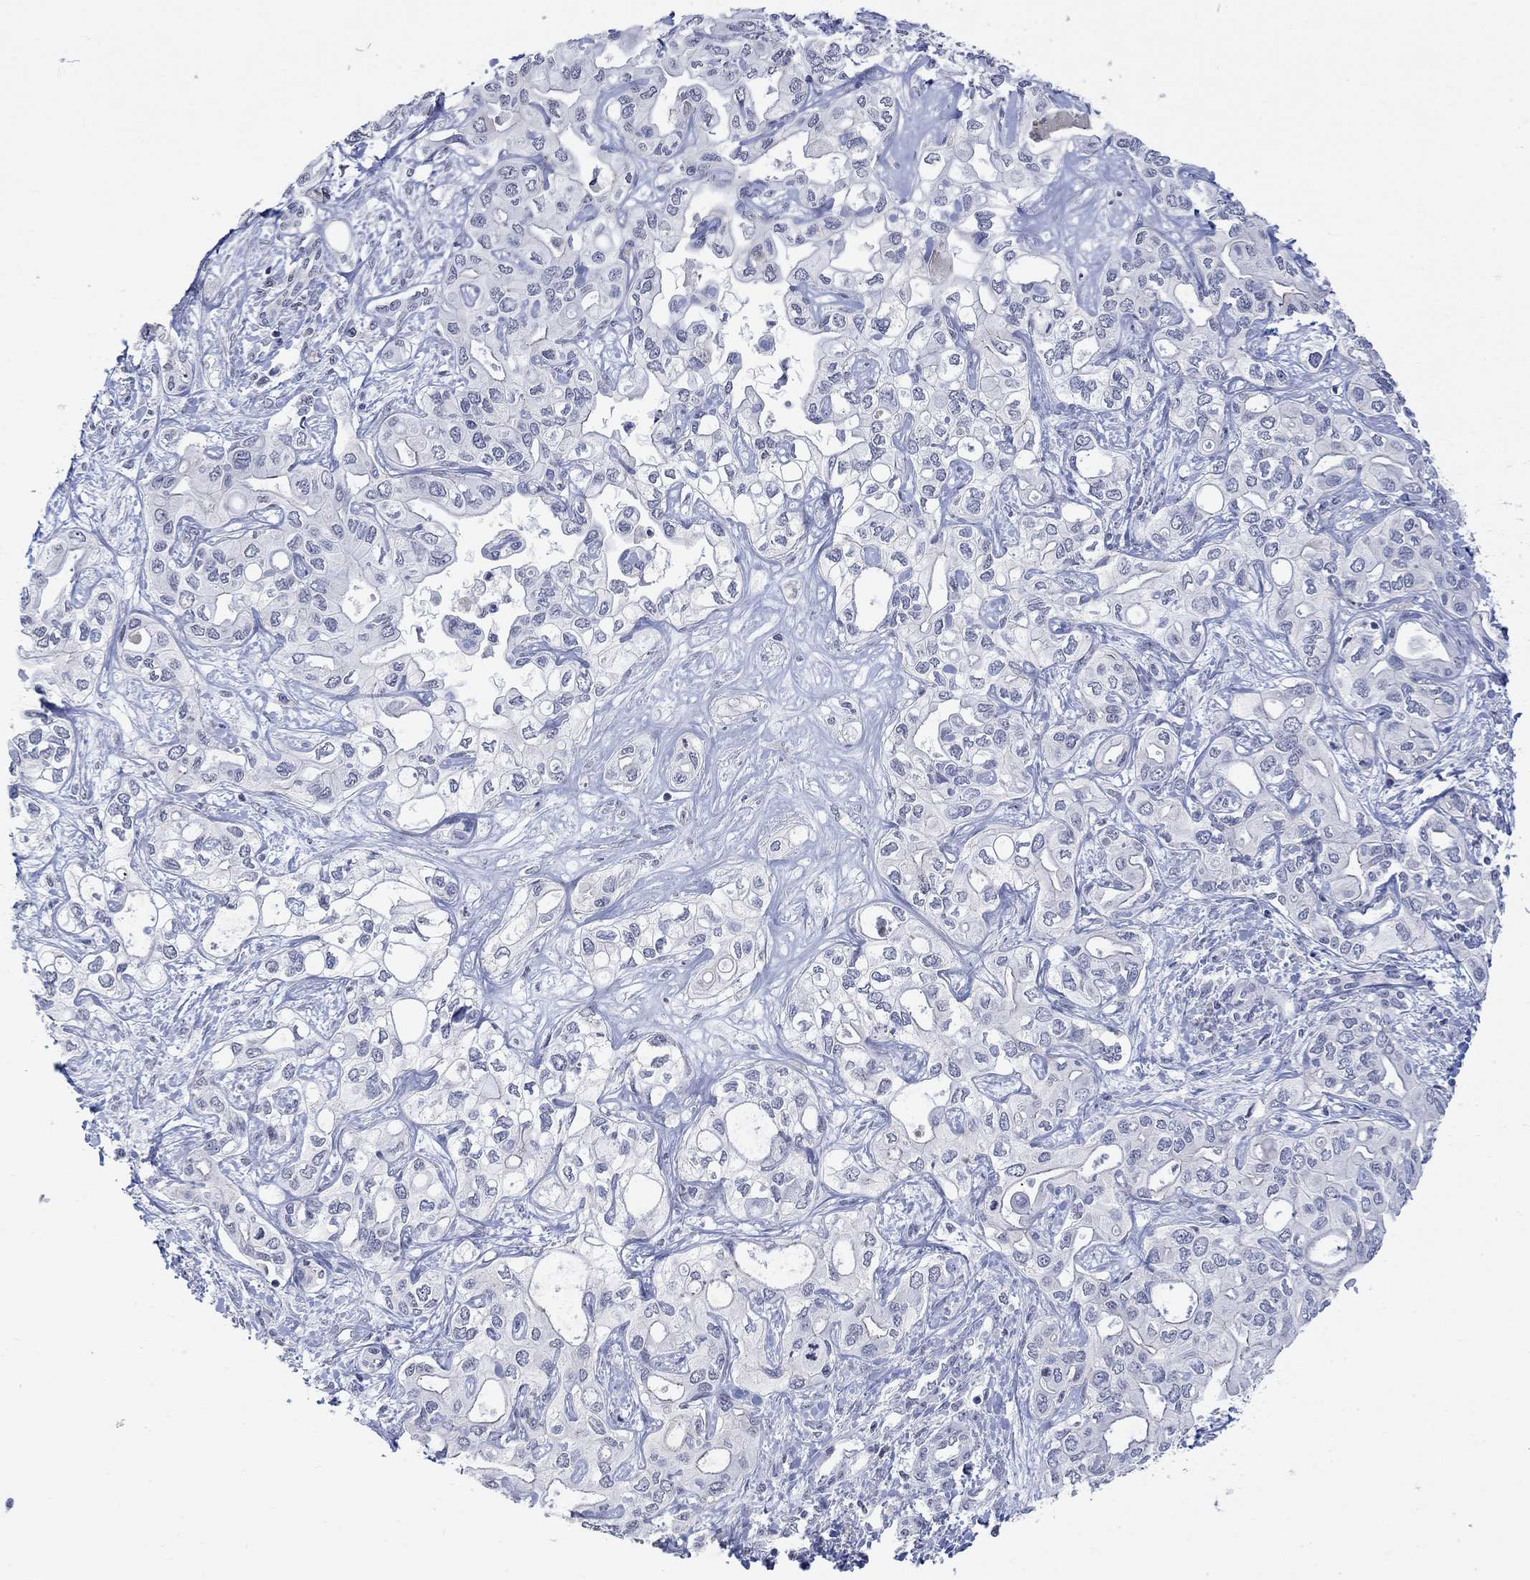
{"staining": {"intensity": "negative", "quantity": "none", "location": "none"}, "tissue": "liver cancer", "cell_type": "Tumor cells", "image_type": "cancer", "snomed": [{"axis": "morphology", "description": "Cholangiocarcinoma"}, {"axis": "topography", "description": "Liver"}], "caption": "This image is of liver cholangiocarcinoma stained with immunohistochemistry (IHC) to label a protein in brown with the nuclei are counter-stained blue. There is no expression in tumor cells.", "gene": "TMEM255A", "patient": {"sex": "female", "age": 64}}